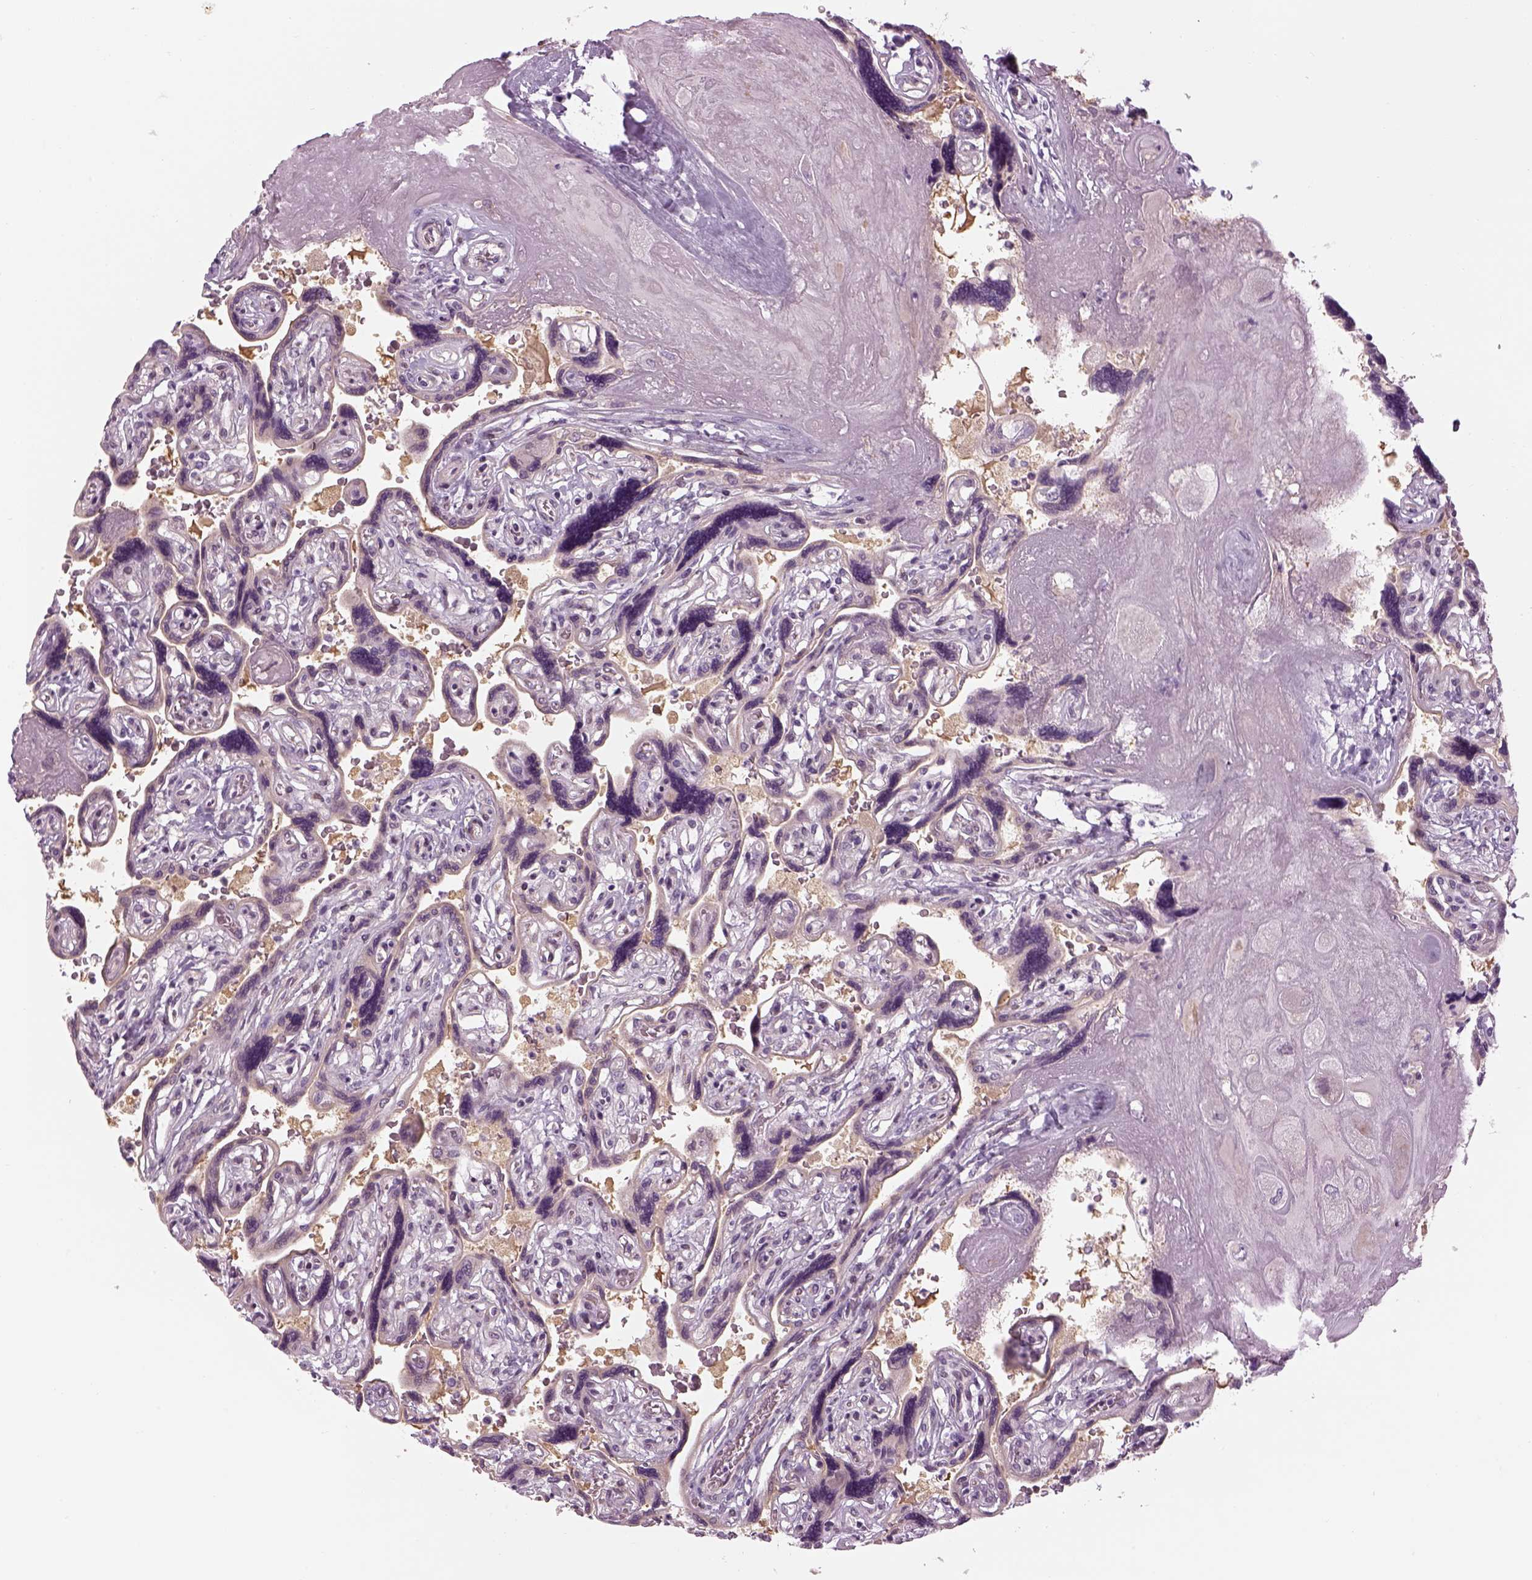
{"staining": {"intensity": "negative", "quantity": "none", "location": "none"}, "tissue": "placenta", "cell_type": "Decidual cells", "image_type": "normal", "snomed": [{"axis": "morphology", "description": "Normal tissue, NOS"}, {"axis": "topography", "description": "Placenta"}], "caption": "This micrograph is of unremarkable placenta stained with immunohistochemistry to label a protein in brown with the nuclei are counter-stained blue. There is no expression in decidual cells.", "gene": "LRRIQ3", "patient": {"sex": "female", "age": 32}}